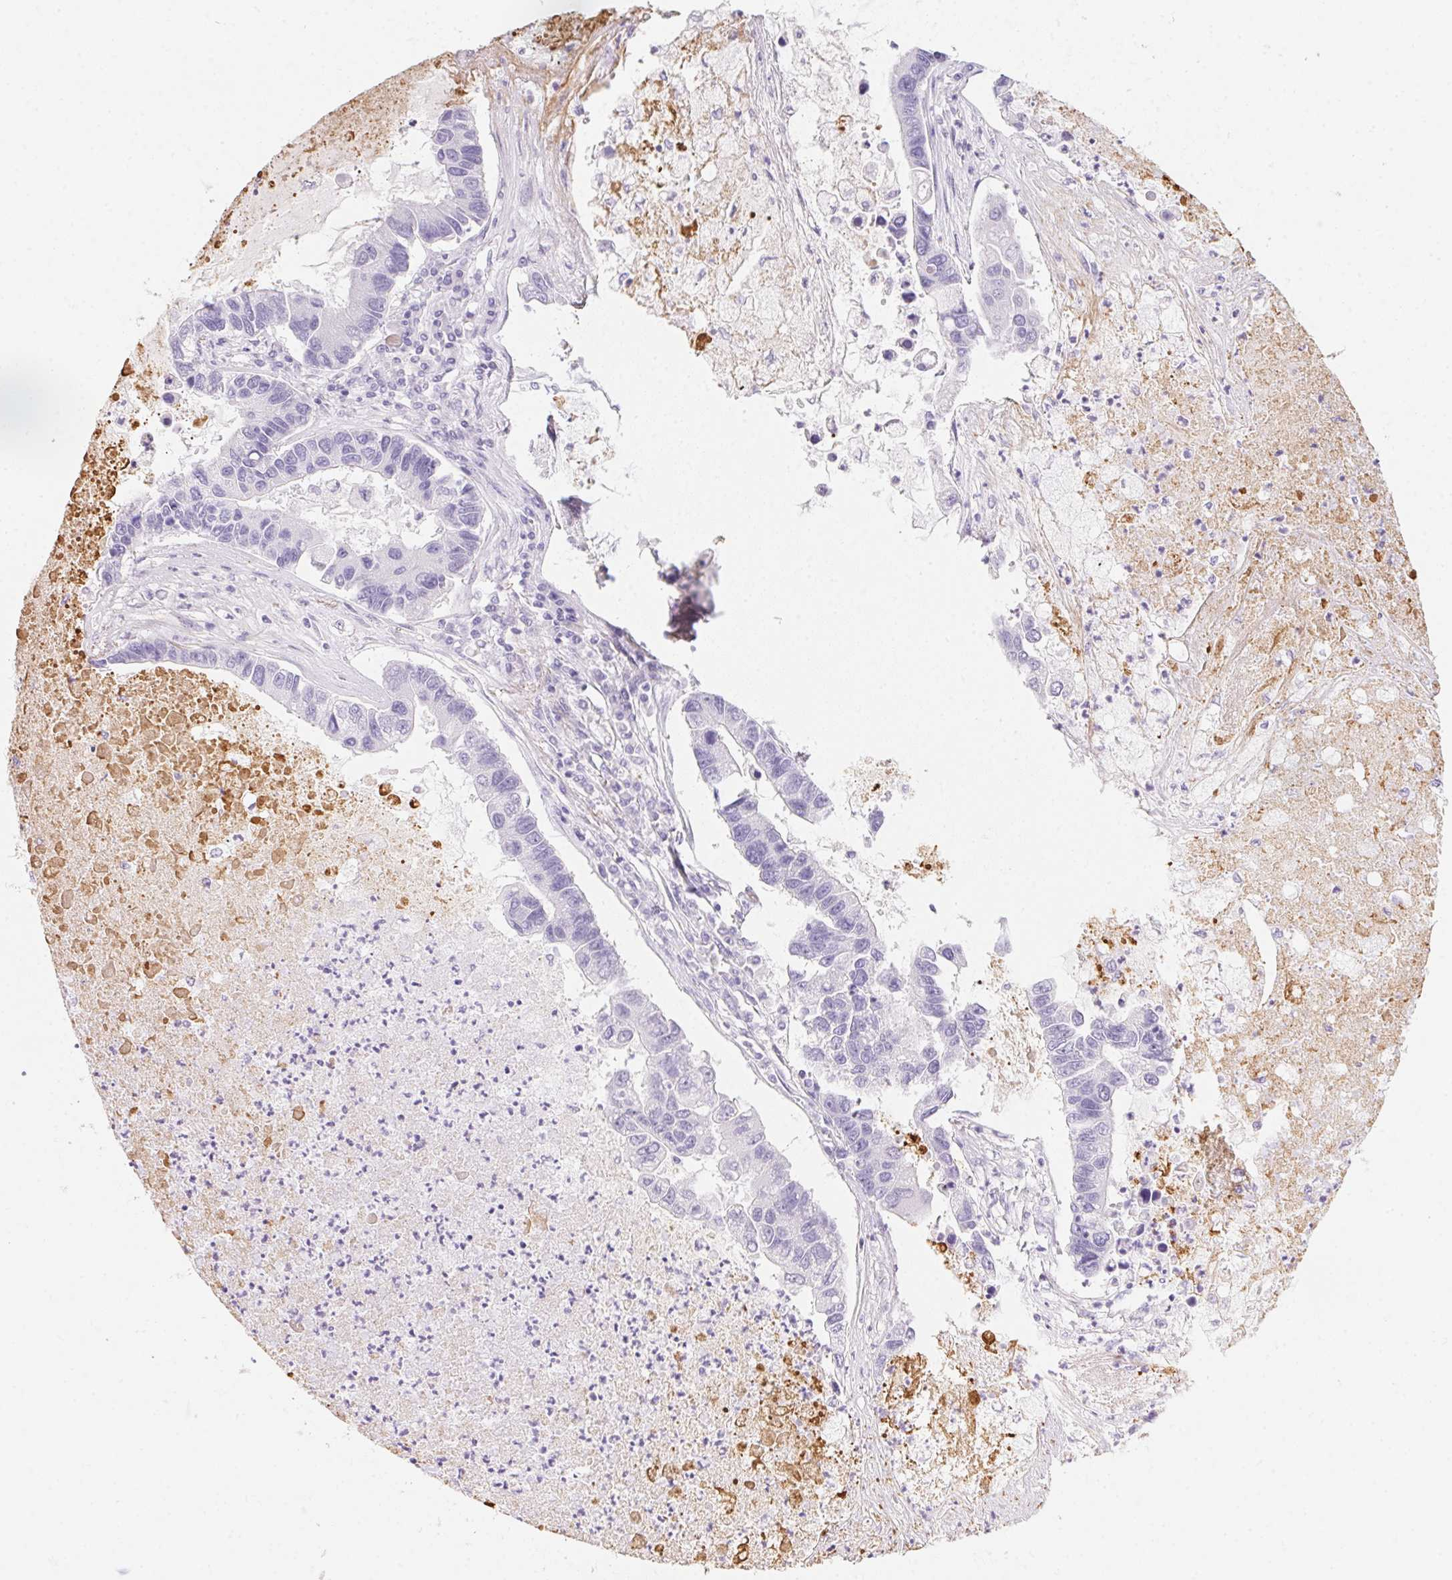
{"staining": {"intensity": "negative", "quantity": "none", "location": "none"}, "tissue": "lung cancer", "cell_type": "Tumor cells", "image_type": "cancer", "snomed": [{"axis": "morphology", "description": "Adenocarcinoma, NOS"}, {"axis": "topography", "description": "Bronchus"}, {"axis": "topography", "description": "Lung"}], "caption": "This is a micrograph of IHC staining of lung cancer, which shows no positivity in tumor cells.", "gene": "MYL4", "patient": {"sex": "female", "age": 51}}